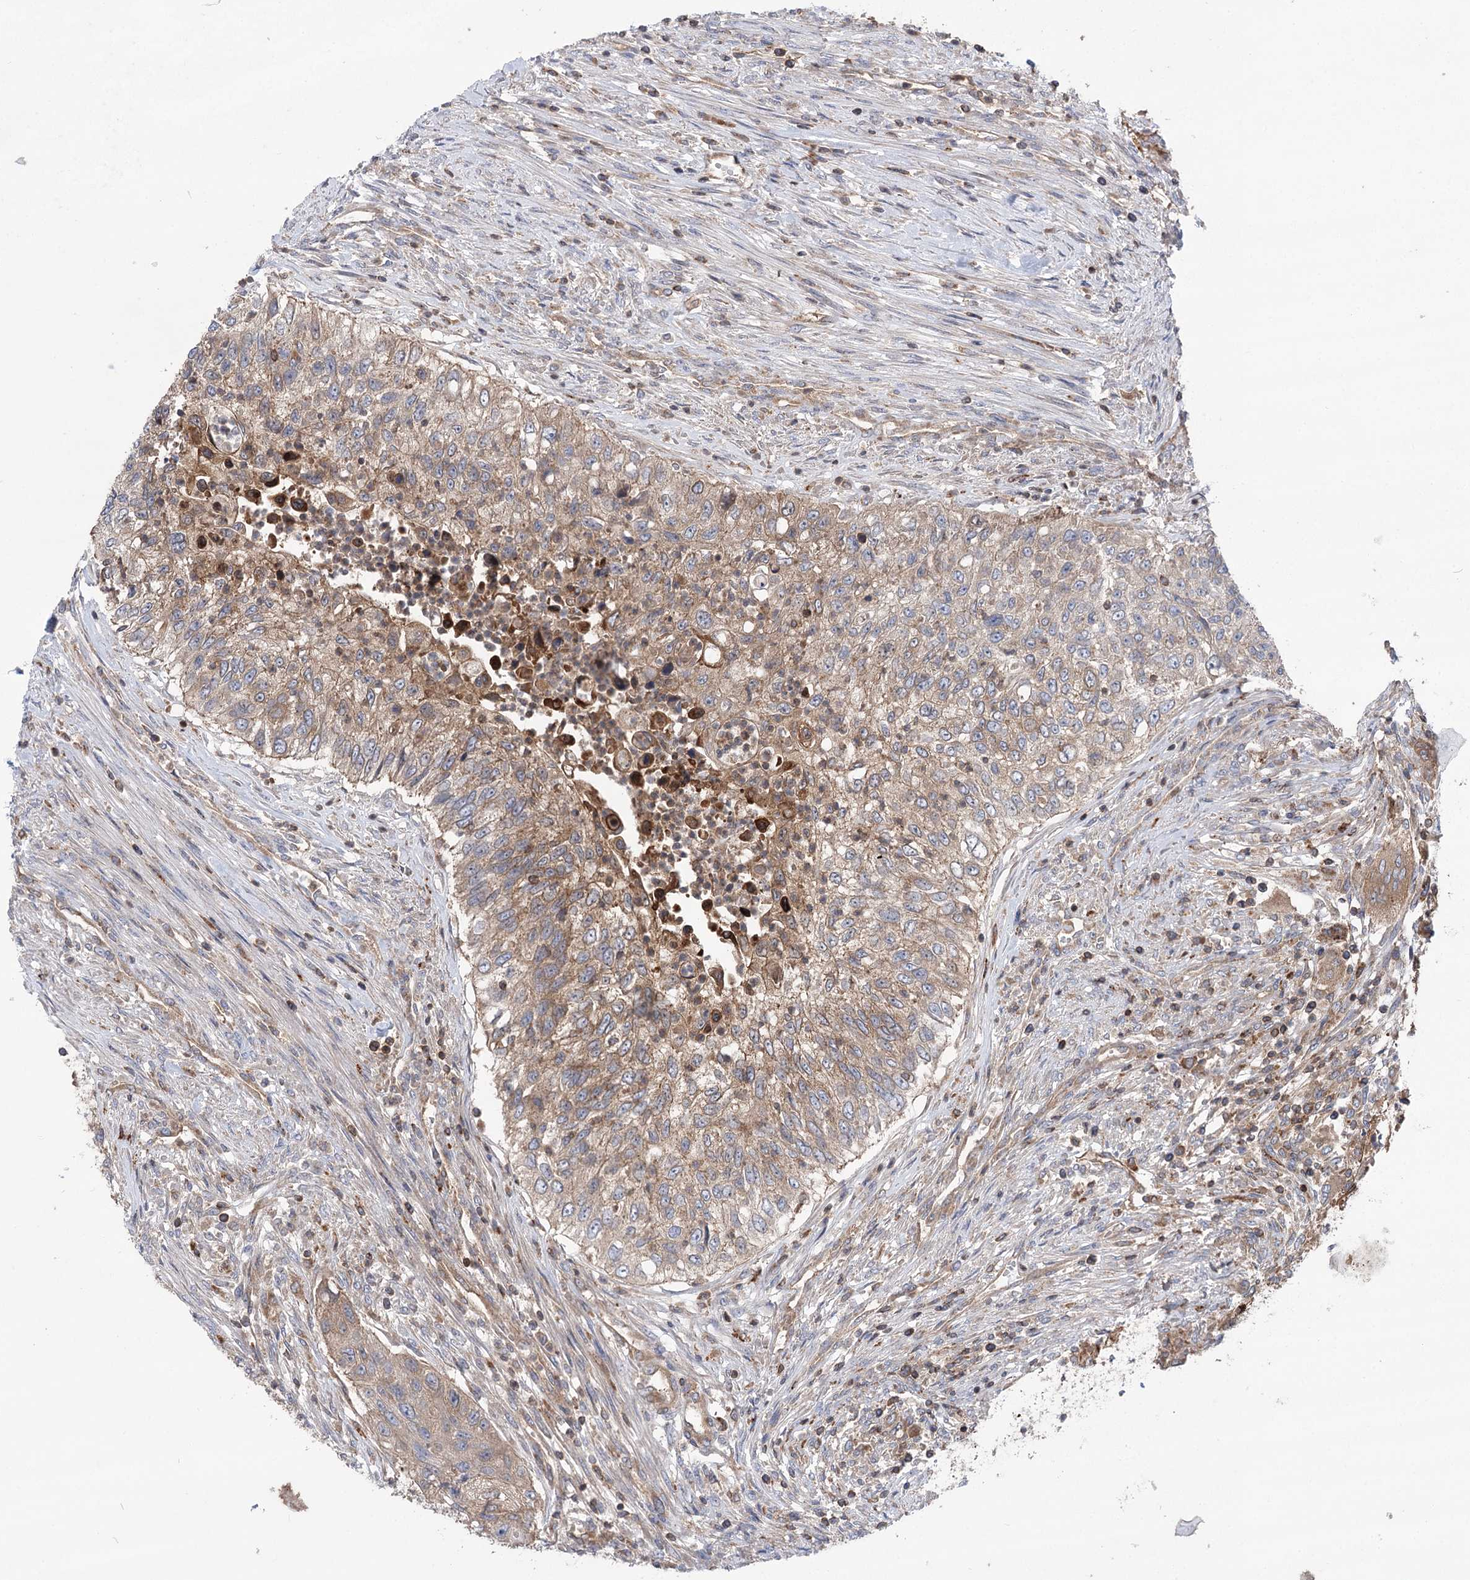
{"staining": {"intensity": "moderate", "quantity": "25%-75%", "location": "cytoplasmic/membranous"}, "tissue": "urothelial cancer", "cell_type": "Tumor cells", "image_type": "cancer", "snomed": [{"axis": "morphology", "description": "Urothelial carcinoma, High grade"}, {"axis": "topography", "description": "Urinary bladder"}], "caption": "Immunohistochemical staining of urothelial carcinoma (high-grade) reveals moderate cytoplasmic/membranous protein staining in approximately 25%-75% of tumor cells.", "gene": "VPS37B", "patient": {"sex": "female", "age": 60}}